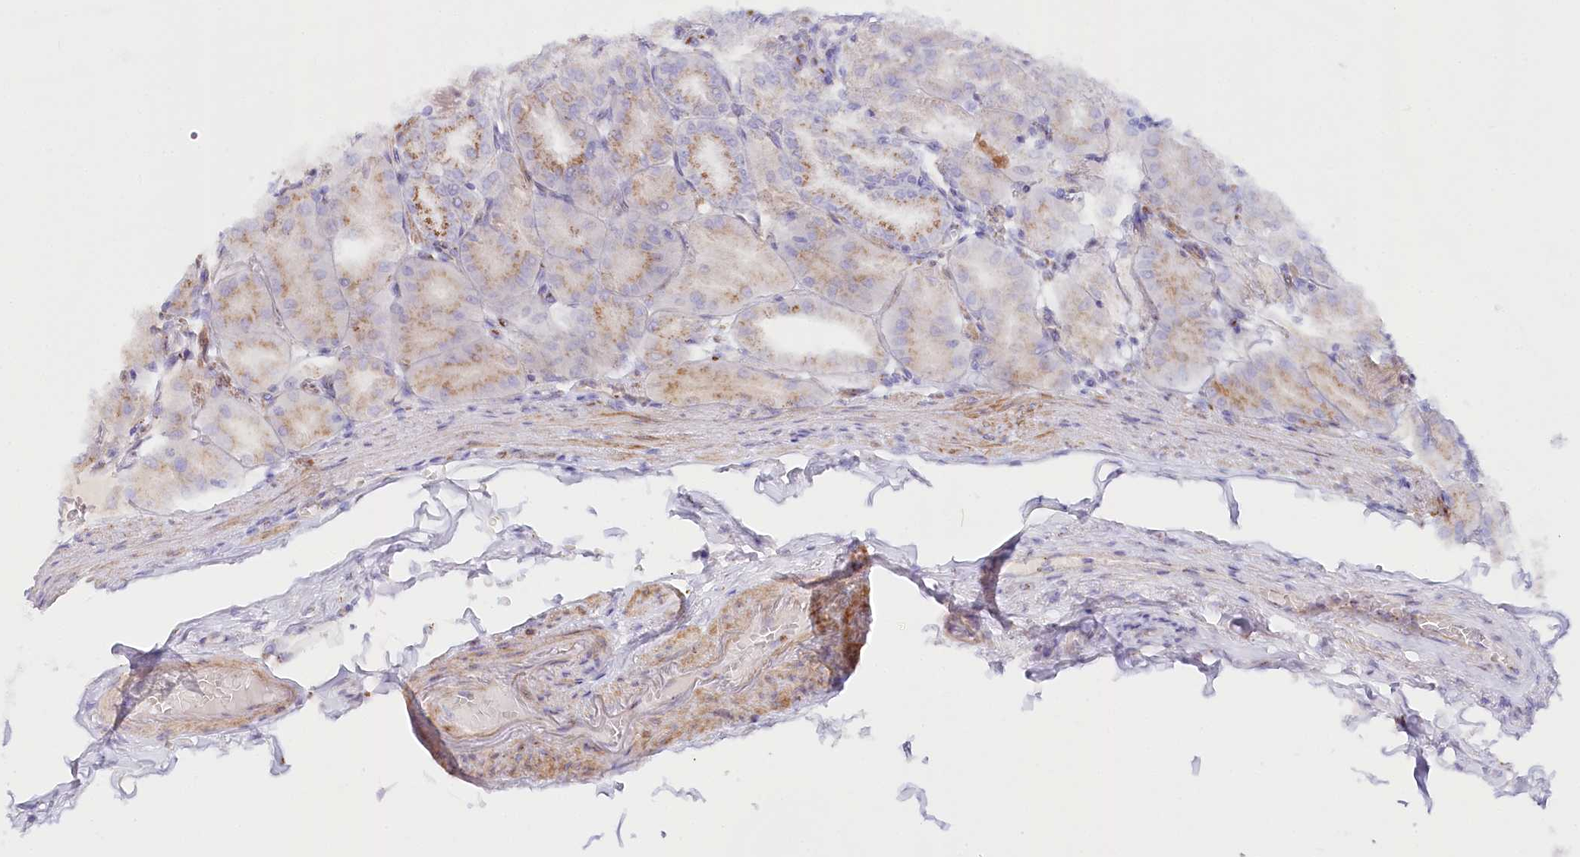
{"staining": {"intensity": "moderate", "quantity": ">75%", "location": "cytoplasmic/membranous"}, "tissue": "stomach", "cell_type": "Glandular cells", "image_type": "normal", "snomed": [{"axis": "morphology", "description": "Normal tissue, NOS"}, {"axis": "topography", "description": "Stomach, lower"}], "caption": "Immunohistochemical staining of unremarkable human stomach displays medium levels of moderate cytoplasmic/membranous expression in approximately >75% of glandular cells.", "gene": "ABRAXAS2", "patient": {"sex": "male", "age": 71}}